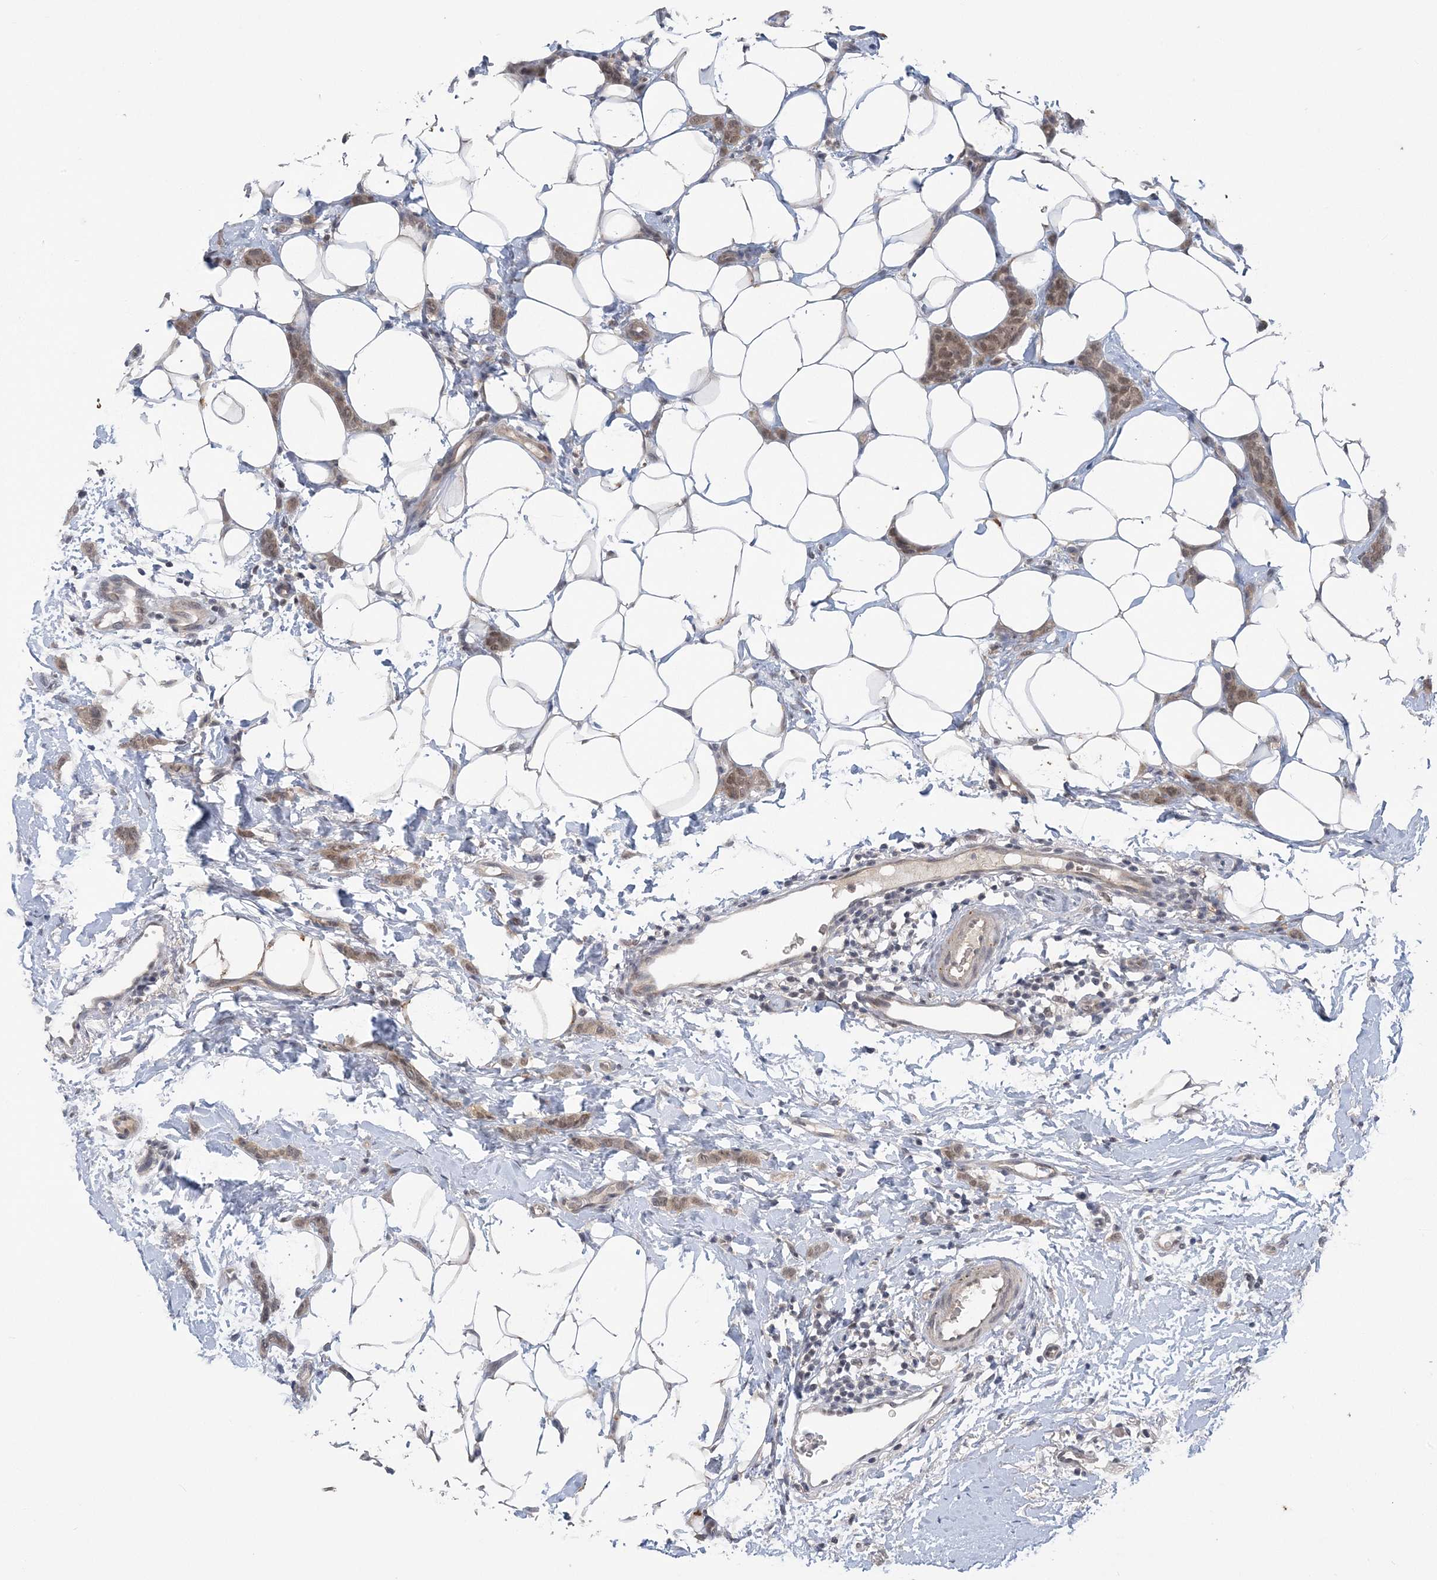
{"staining": {"intensity": "moderate", "quantity": ">75%", "location": "nuclear"}, "tissue": "breast cancer", "cell_type": "Tumor cells", "image_type": "cancer", "snomed": [{"axis": "morphology", "description": "Lobular carcinoma"}, {"axis": "topography", "description": "Skin"}, {"axis": "topography", "description": "Breast"}], "caption": "Immunohistochemistry (IHC) staining of breast lobular carcinoma, which displays medium levels of moderate nuclear staining in approximately >75% of tumor cells indicating moderate nuclear protein staining. The staining was performed using DAB (3,3'-diaminobenzidine) (brown) for protein detection and nuclei were counterstained in hematoxylin (blue).", "gene": "ZBTB7A", "patient": {"sex": "female", "age": 46}}